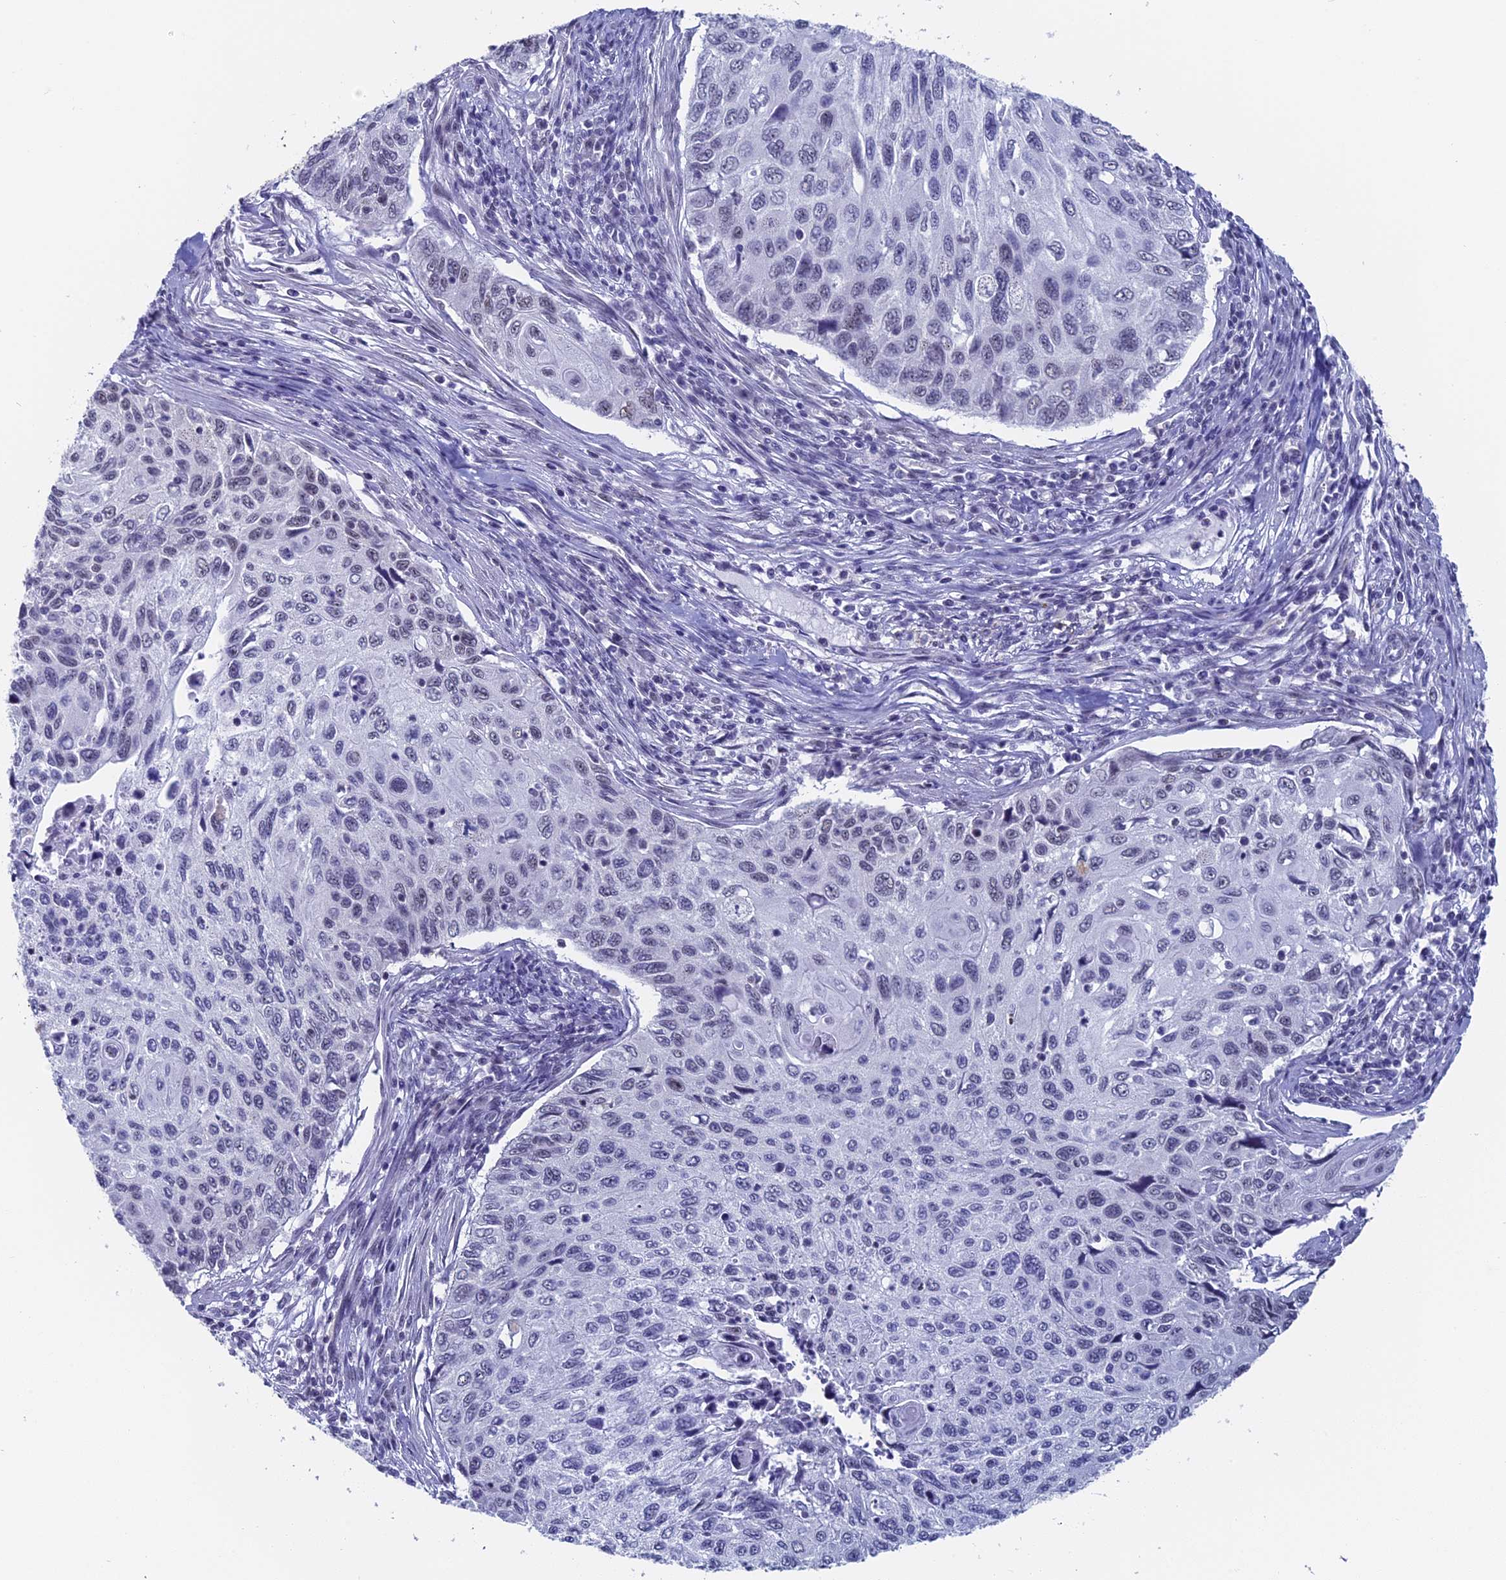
{"staining": {"intensity": "negative", "quantity": "none", "location": "none"}, "tissue": "cervical cancer", "cell_type": "Tumor cells", "image_type": "cancer", "snomed": [{"axis": "morphology", "description": "Squamous cell carcinoma, NOS"}, {"axis": "topography", "description": "Cervix"}], "caption": "This image is of squamous cell carcinoma (cervical) stained with immunohistochemistry (IHC) to label a protein in brown with the nuclei are counter-stained blue. There is no staining in tumor cells.", "gene": "CD2BP2", "patient": {"sex": "female", "age": 70}}